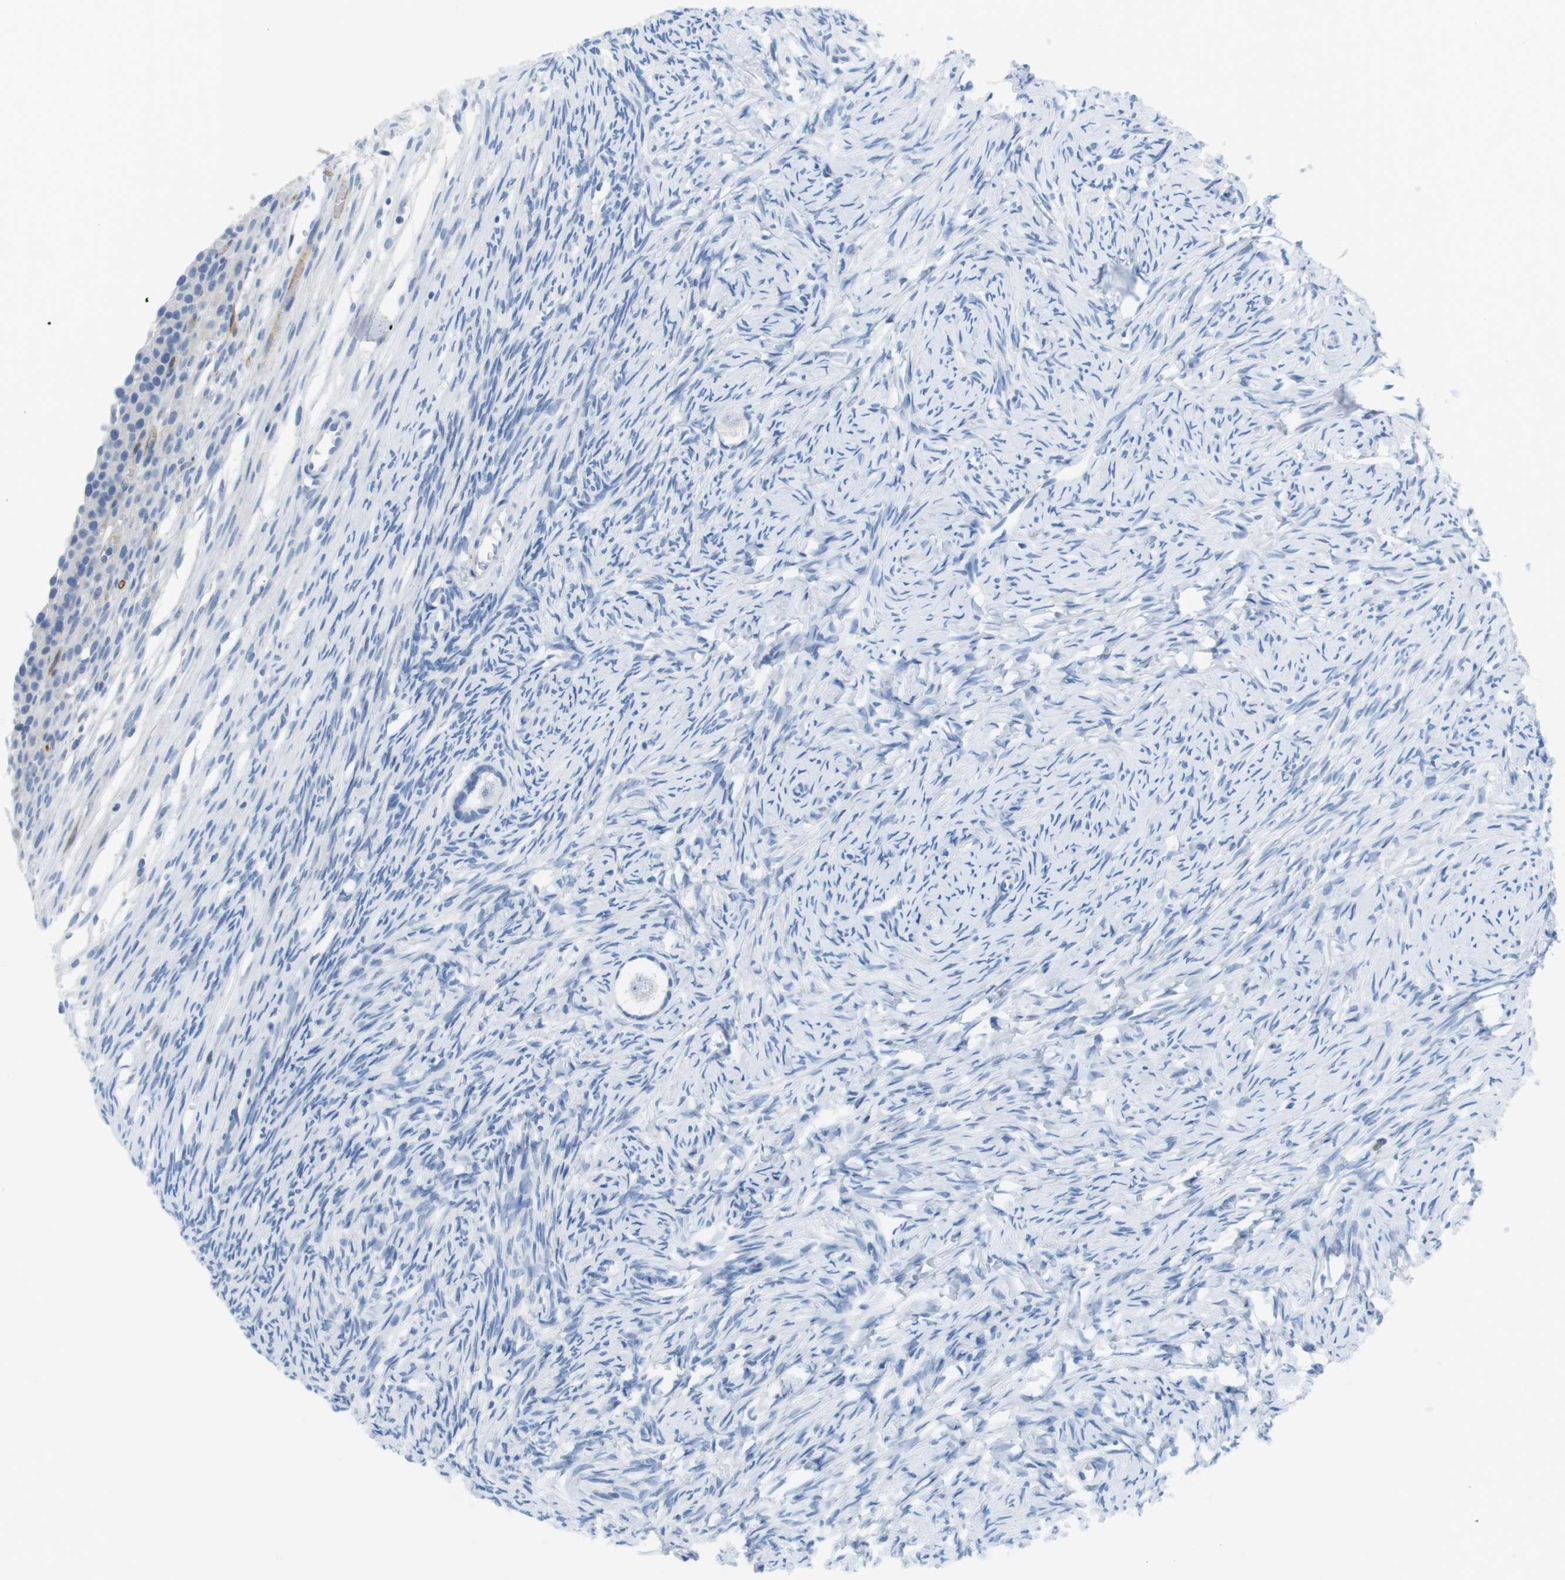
{"staining": {"intensity": "negative", "quantity": "none", "location": "none"}, "tissue": "ovary", "cell_type": "Follicle cells", "image_type": "normal", "snomed": [{"axis": "morphology", "description": "Normal tissue, NOS"}, {"axis": "topography", "description": "Ovary"}], "caption": "High magnification brightfield microscopy of unremarkable ovary stained with DAB (3,3'-diaminobenzidine) (brown) and counterstained with hematoxylin (blue): follicle cells show no significant expression.", "gene": "TNFRSF4", "patient": {"sex": "female", "age": 33}}